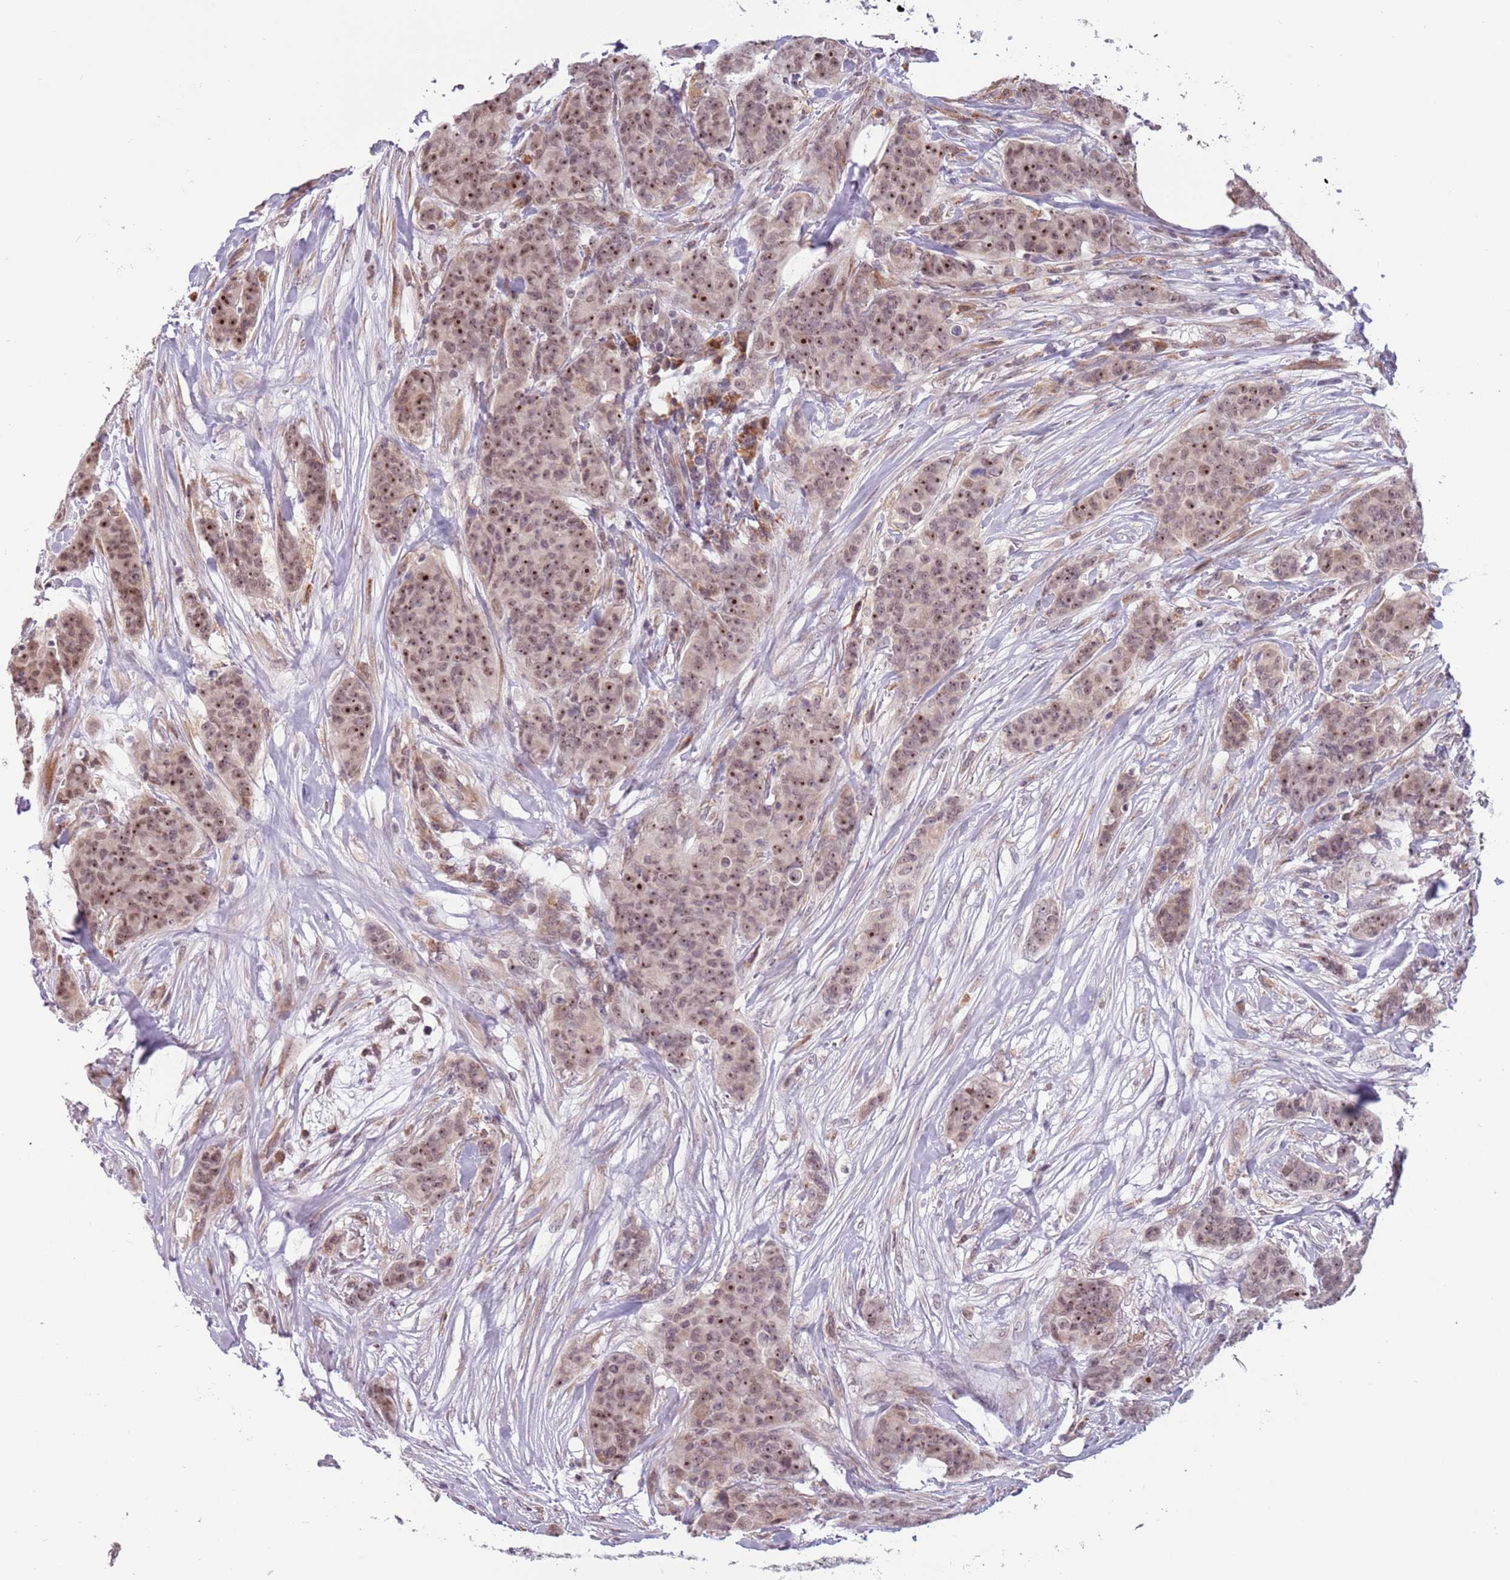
{"staining": {"intensity": "moderate", "quantity": ">75%", "location": "nuclear"}, "tissue": "breast cancer", "cell_type": "Tumor cells", "image_type": "cancer", "snomed": [{"axis": "morphology", "description": "Duct carcinoma"}, {"axis": "topography", "description": "Breast"}], "caption": "Tumor cells exhibit medium levels of moderate nuclear staining in approximately >75% of cells in infiltrating ductal carcinoma (breast).", "gene": "BARD1", "patient": {"sex": "female", "age": 40}}